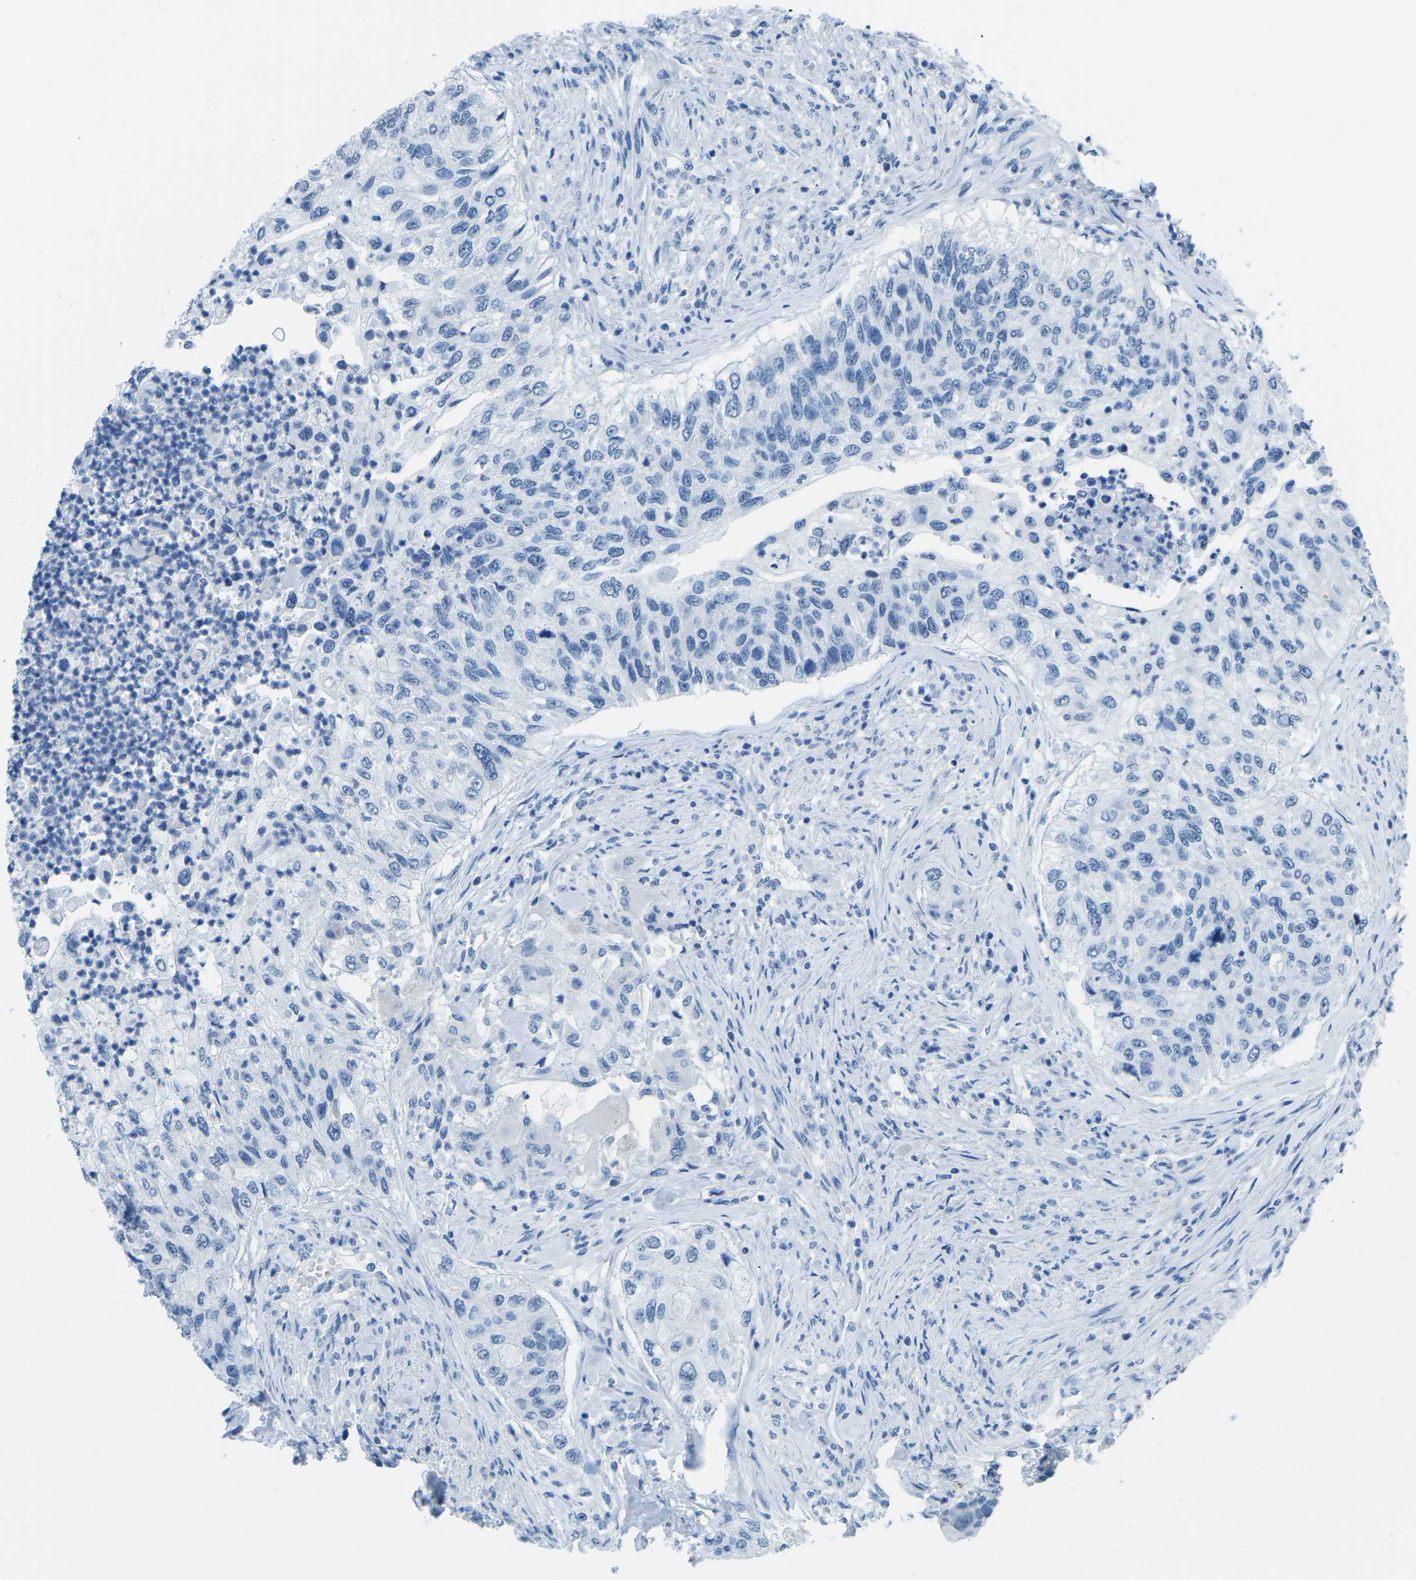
{"staining": {"intensity": "negative", "quantity": "none", "location": "none"}, "tissue": "urothelial cancer", "cell_type": "Tumor cells", "image_type": "cancer", "snomed": [{"axis": "morphology", "description": "Urothelial carcinoma, High grade"}, {"axis": "topography", "description": "Urinary bladder"}], "caption": "This is an immunohistochemistry (IHC) micrograph of human urothelial cancer. There is no expression in tumor cells.", "gene": "MYH8", "patient": {"sex": "female", "age": 60}}